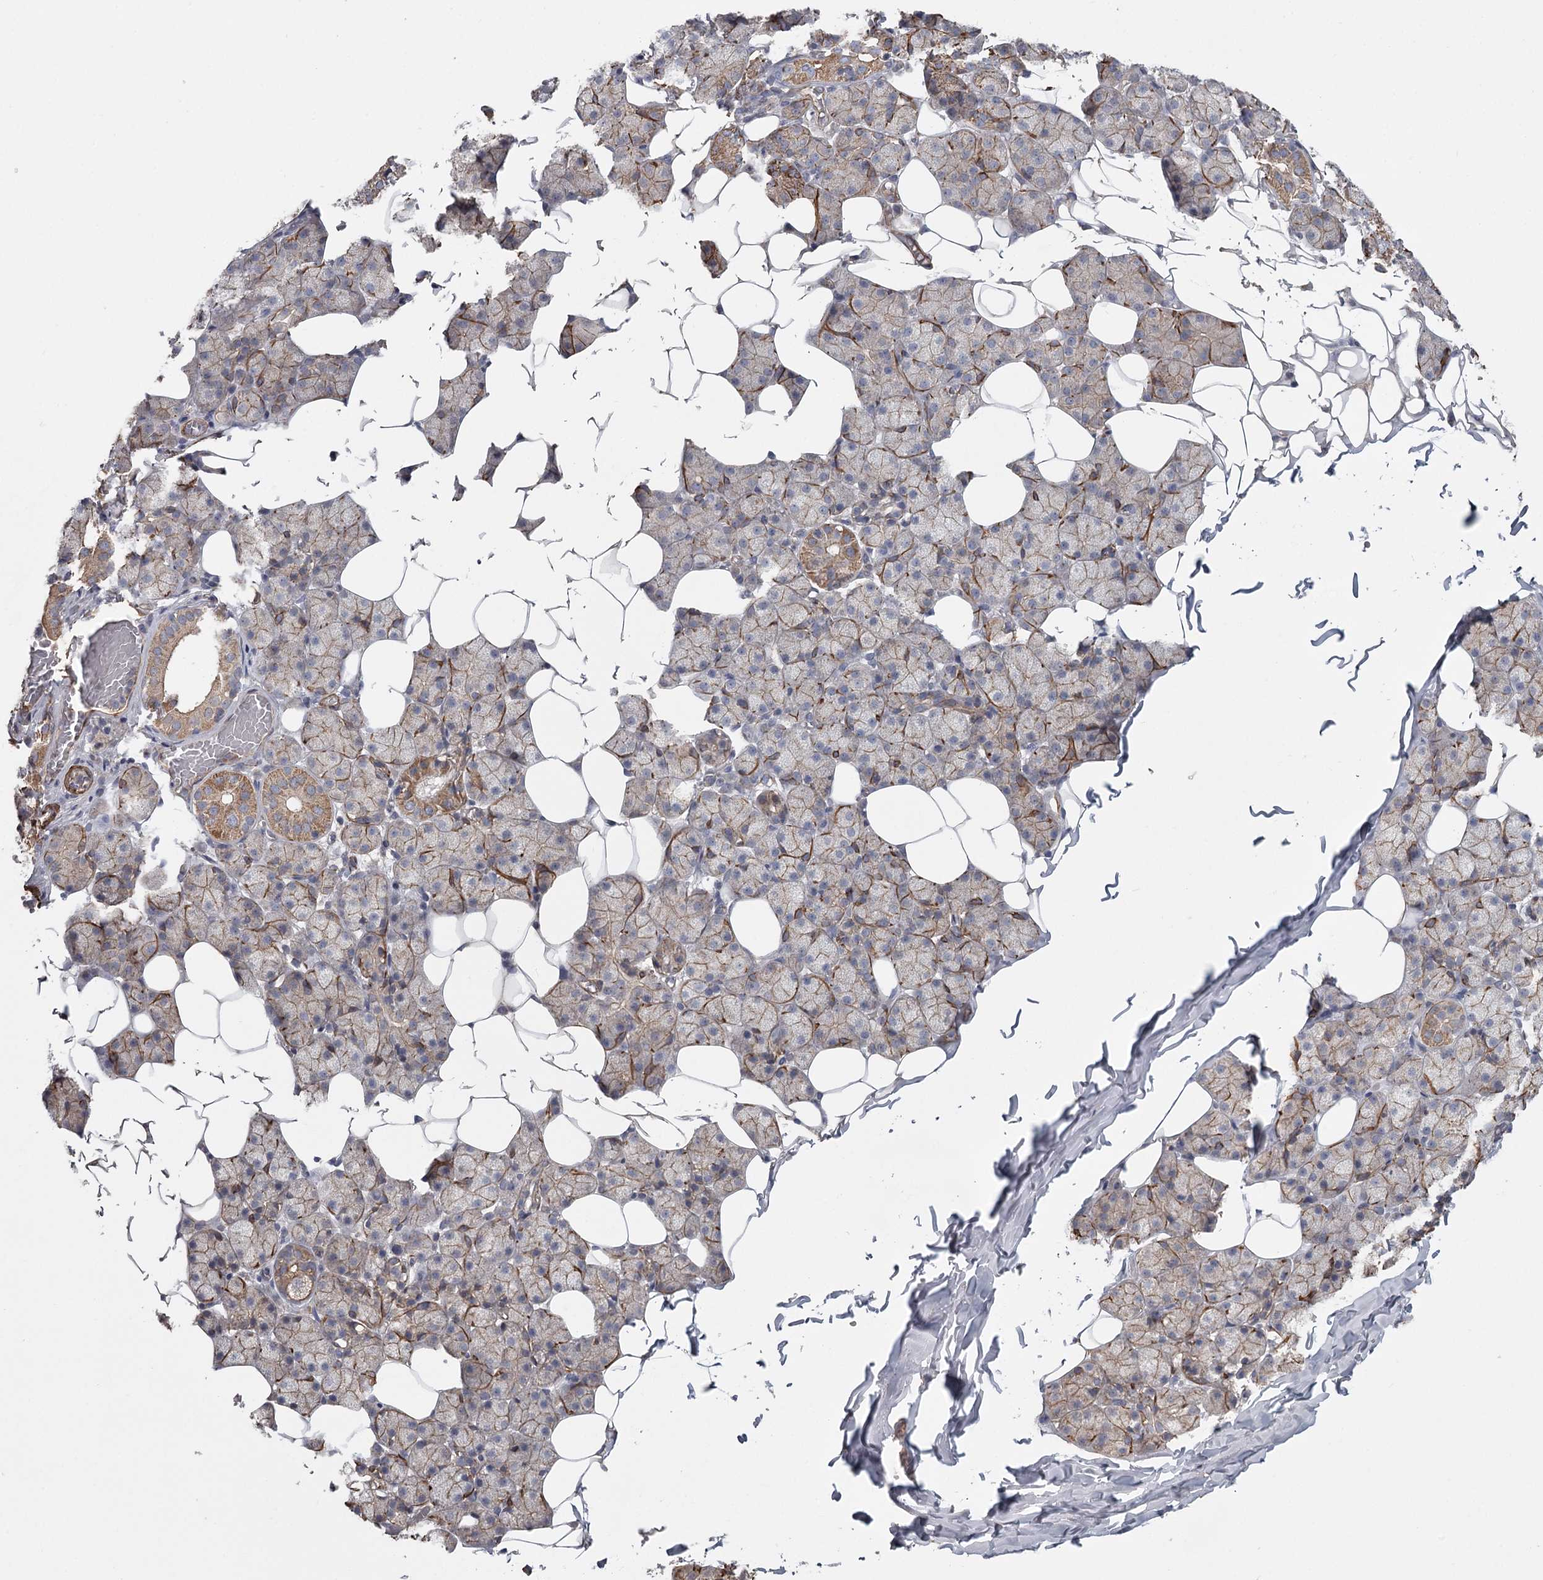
{"staining": {"intensity": "moderate", "quantity": "25%-75%", "location": "cytoplasmic/membranous"}, "tissue": "salivary gland", "cell_type": "Glandular cells", "image_type": "normal", "snomed": [{"axis": "morphology", "description": "Normal tissue, NOS"}, {"axis": "topography", "description": "Salivary gland"}], "caption": "Immunohistochemistry of unremarkable salivary gland reveals medium levels of moderate cytoplasmic/membranous expression in about 25%-75% of glandular cells. The staining is performed using DAB (3,3'-diaminobenzidine) brown chromogen to label protein expression. The nuclei are counter-stained blue using hematoxylin.", "gene": "DHRS9", "patient": {"sex": "female", "age": 33}}